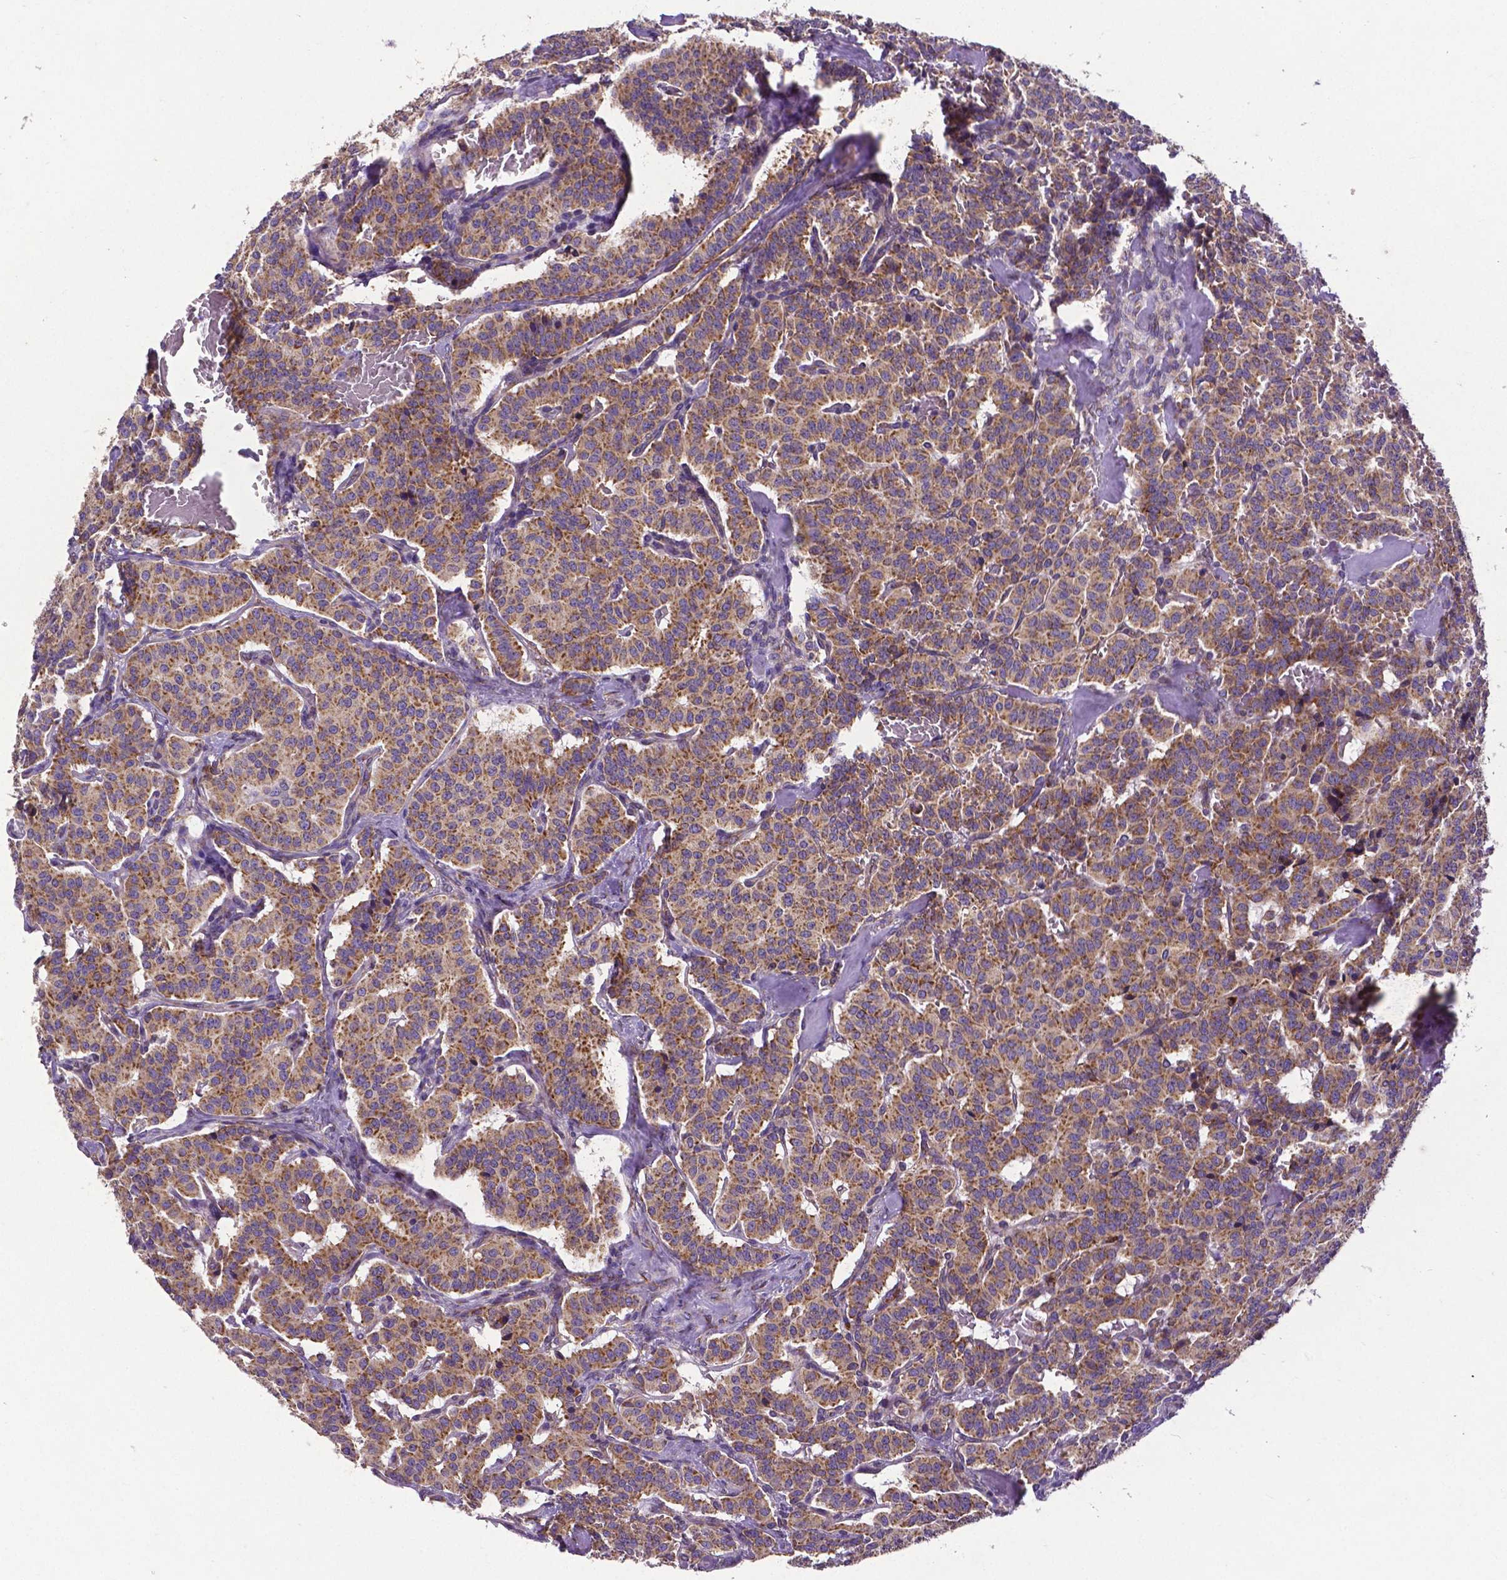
{"staining": {"intensity": "strong", "quantity": ">75%", "location": "cytoplasmic/membranous"}, "tissue": "carcinoid", "cell_type": "Tumor cells", "image_type": "cancer", "snomed": [{"axis": "morphology", "description": "Carcinoid, malignant, NOS"}, {"axis": "topography", "description": "Lung"}], "caption": "An image showing strong cytoplasmic/membranous expression in approximately >75% of tumor cells in carcinoid, as visualized by brown immunohistochemical staining.", "gene": "MTDH", "patient": {"sex": "female", "age": 46}}